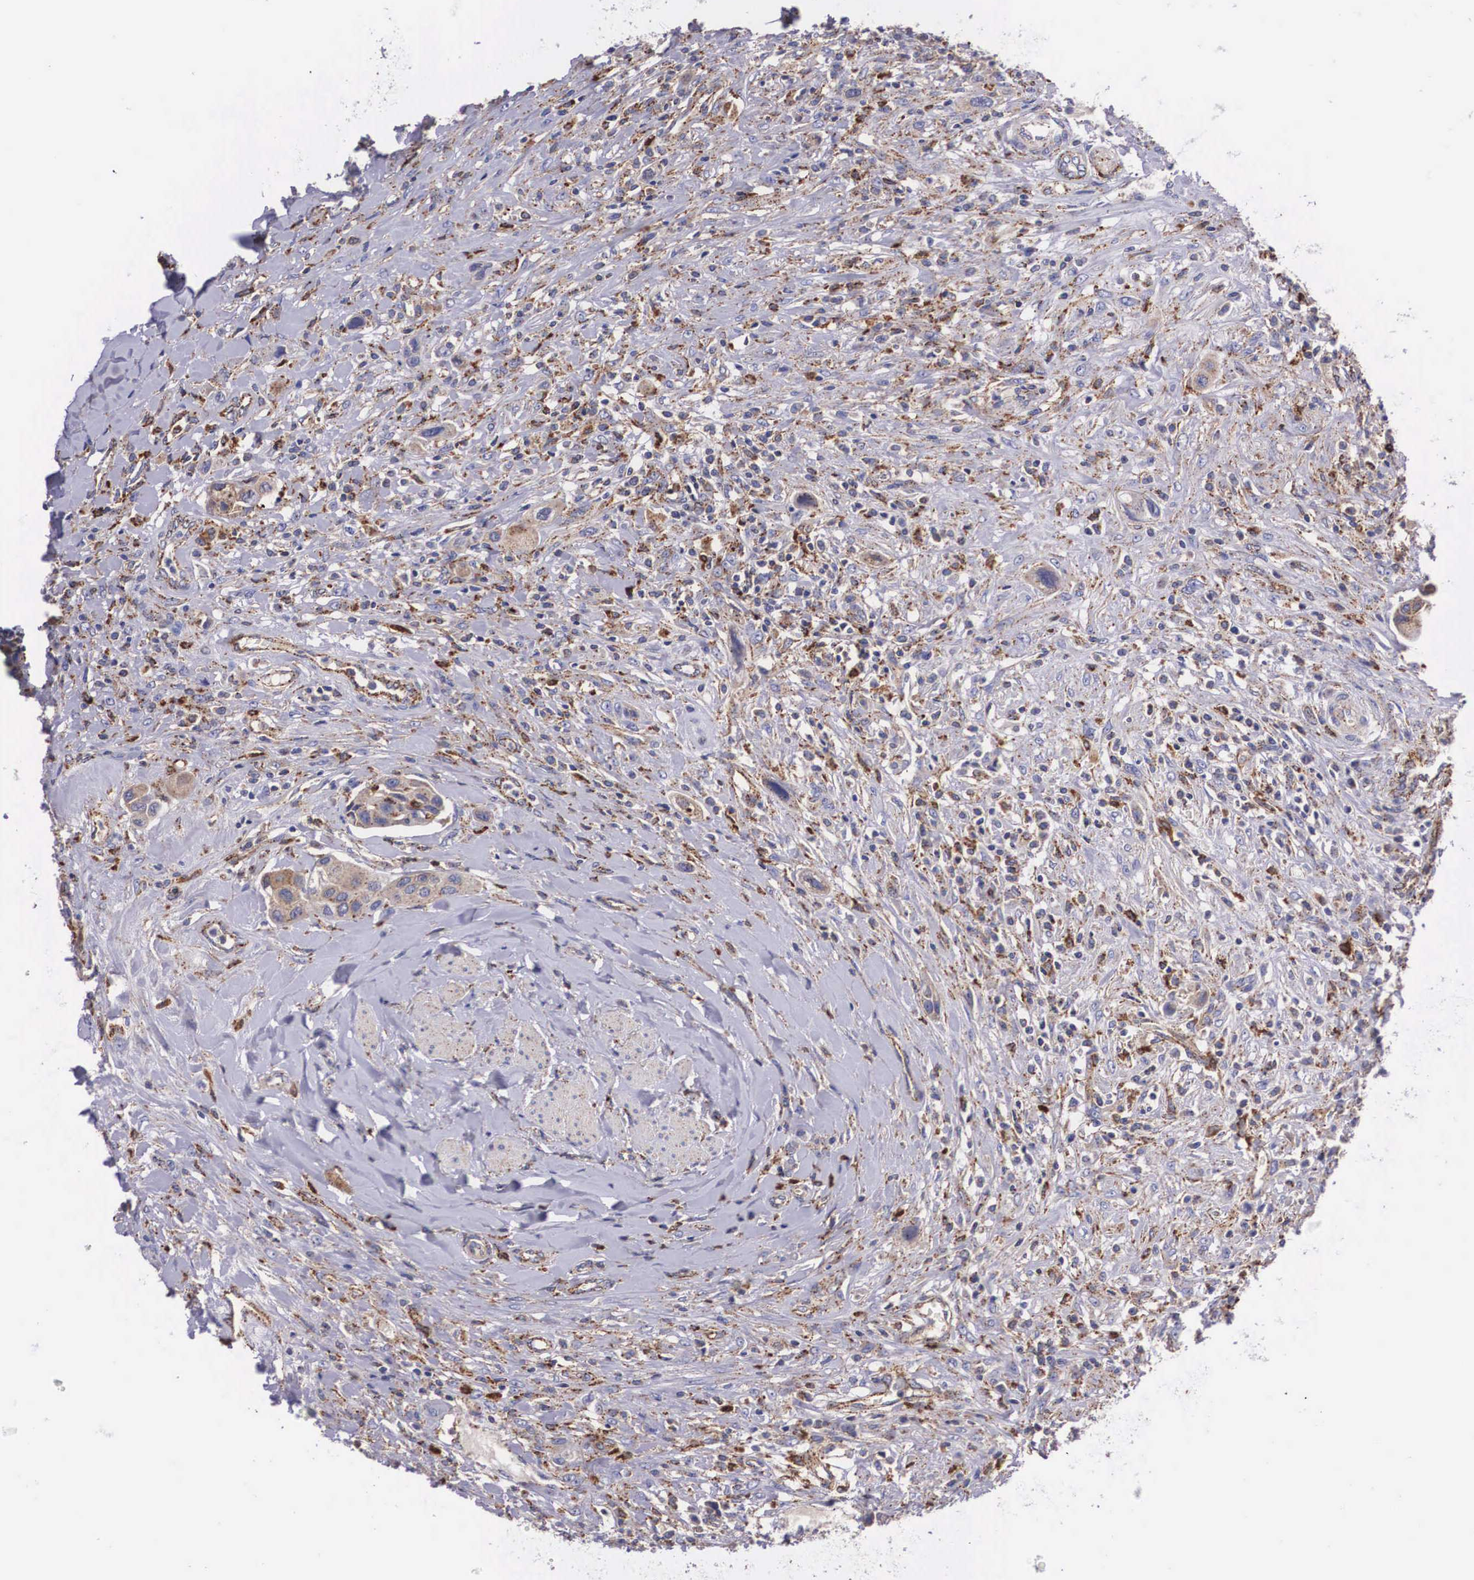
{"staining": {"intensity": "moderate", "quantity": ">75%", "location": "cytoplasmic/membranous"}, "tissue": "urothelial cancer", "cell_type": "Tumor cells", "image_type": "cancer", "snomed": [{"axis": "morphology", "description": "Urothelial carcinoma, High grade"}, {"axis": "topography", "description": "Urinary bladder"}], "caption": "Immunohistochemistry (IHC) of urothelial carcinoma (high-grade) demonstrates medium levels of moderate cytoplasmic/membranous staining in about >75% of tumor cells. The staining was performed using DAB (3,3'-diaminobenzidine) to visualize the protein expression in brown, while the nuclei were stained in blue with hematoxylin (Magnification: 20x).", "gene": "NAGA", "patient": {"sex": "male", "age": 50}}